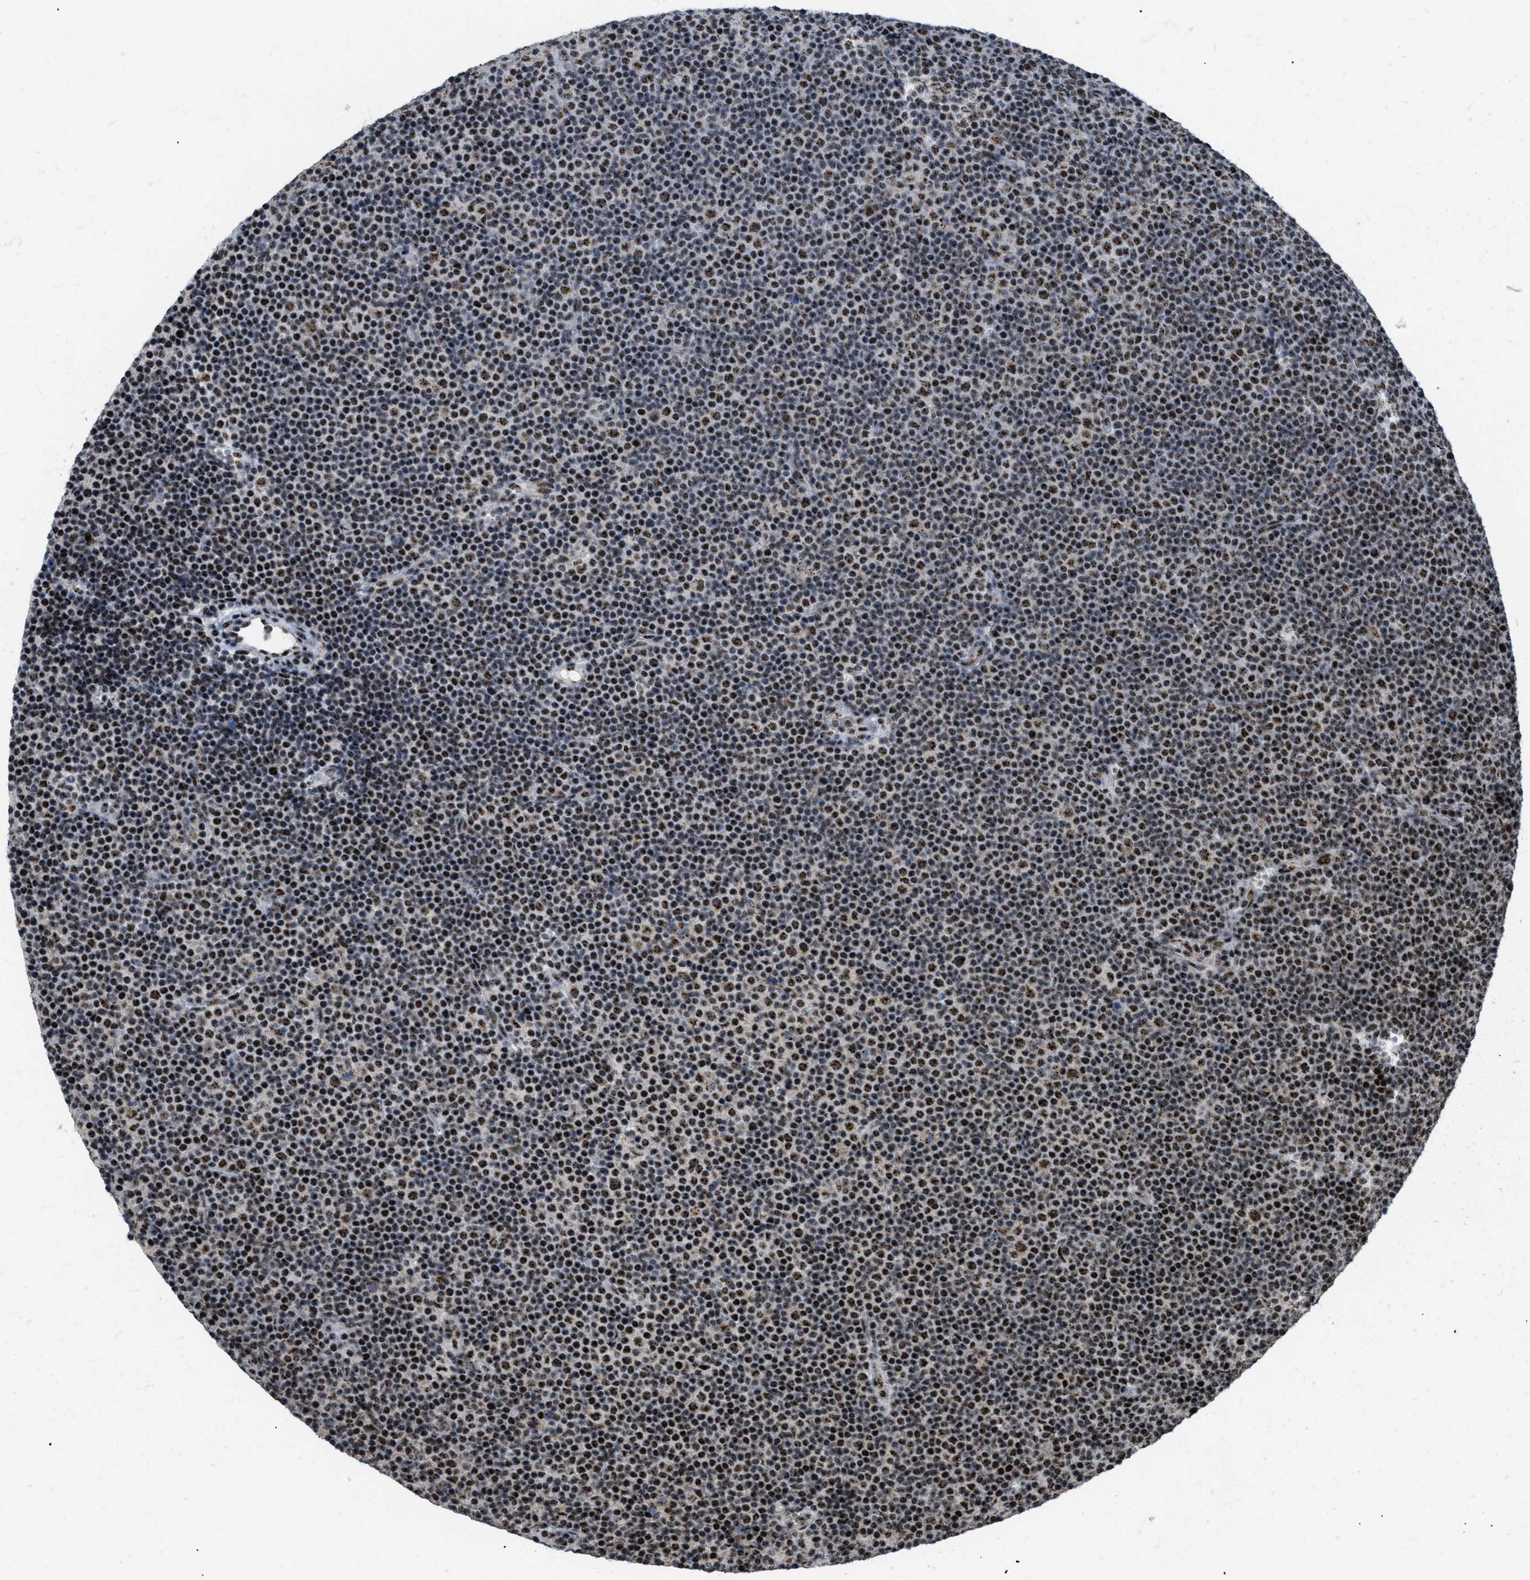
{"staining": {"intensity": "moderate", "quantity": ">75%", "location": "nuclear"}, "tissue": "lymphoma", "cell_type": "Tumor cells", "image_type": "cancer", "snomed": [{"axis": "morphology", "description": "Malignant lymphoma, non-Hodgkin's type, Low grade"}, {"axis": "topography", "description": "Lymph node"}], "caption": "Lymphoma was stained to show a protein in brown. There is medium levels of moderate nuclear expression in about >75% of tumor cells.", "gene": "CDR2", "patient": {"sex": "female", "age": 67}}